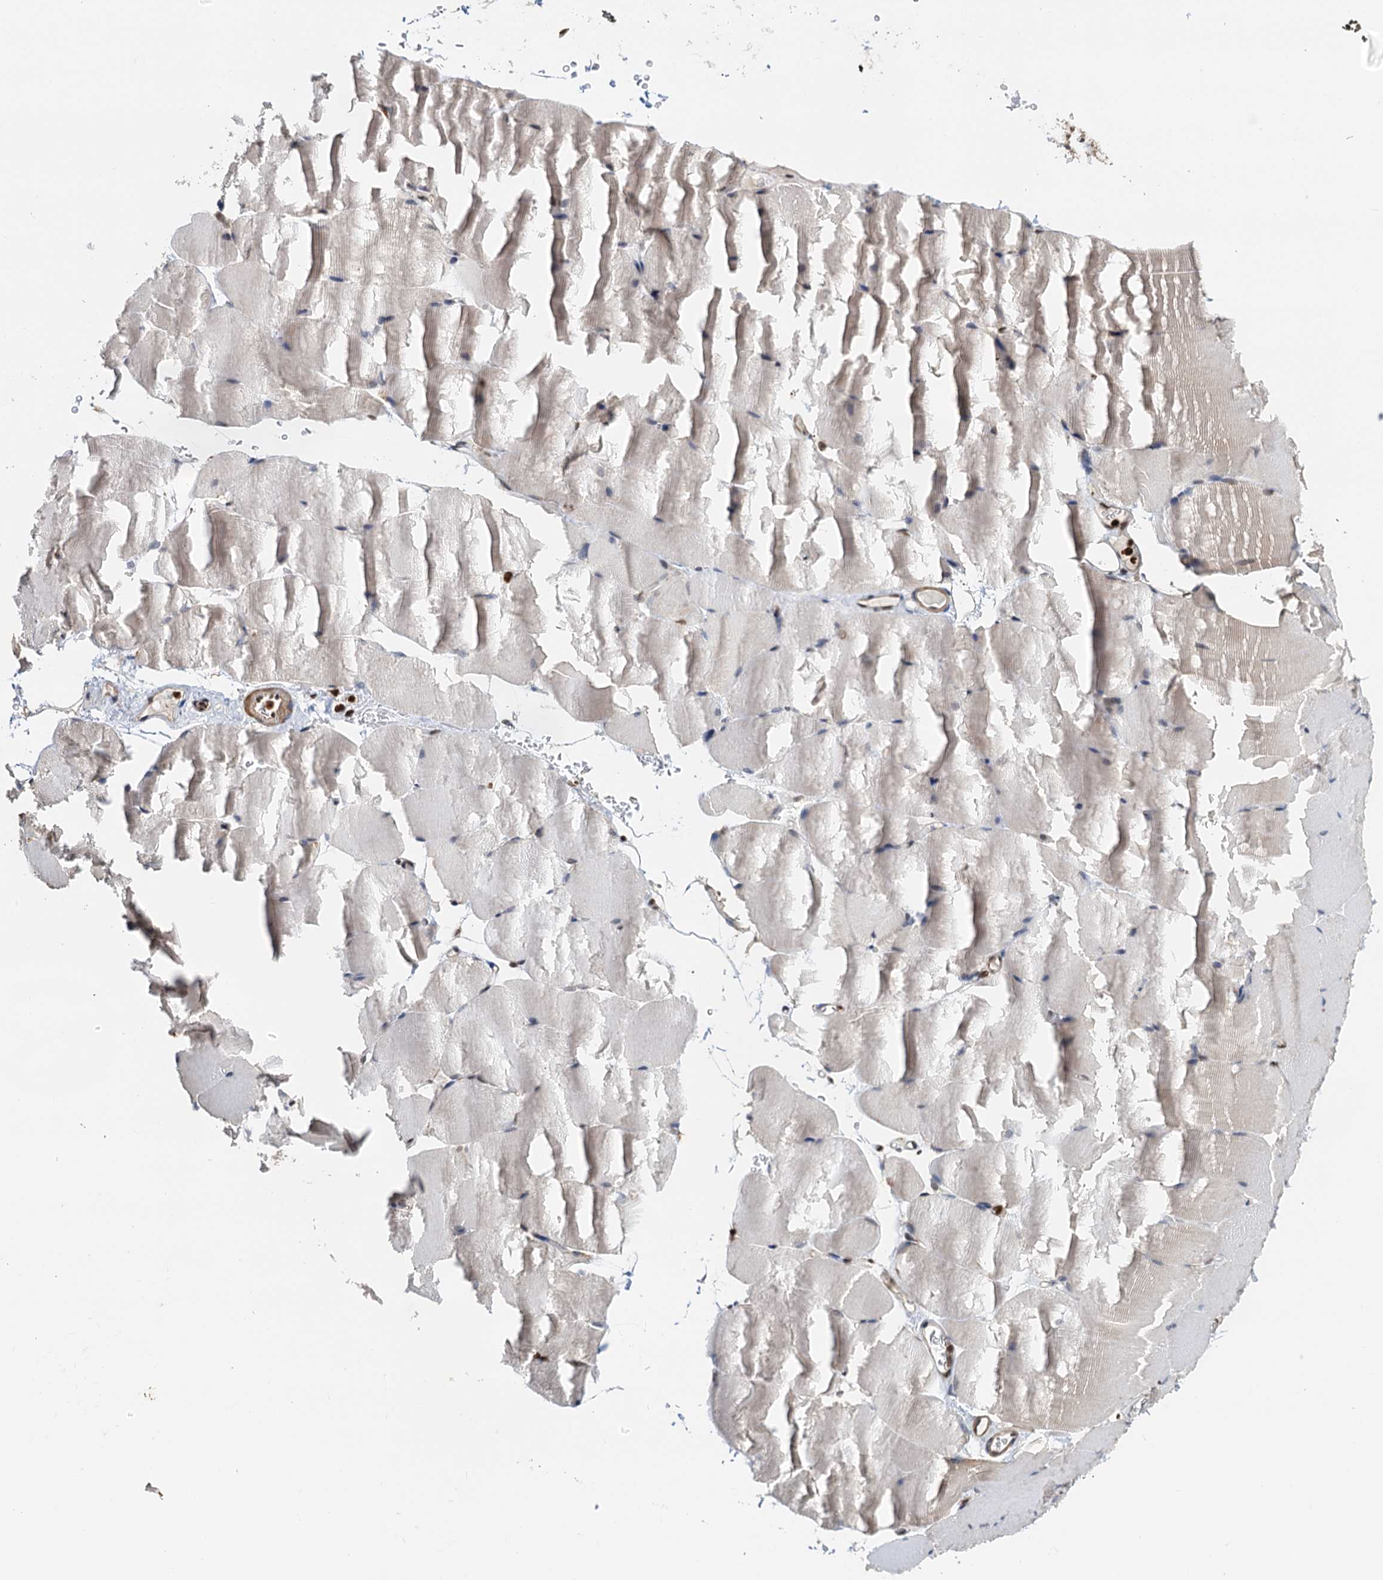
{"staining": {"intensity": "moderate", "quantity": "<25%", "location": "nuclear"}, "tissue": "skeletal muscle", "cell_type": "Myocytes", "image_type": "normal", "snomed": [{"axis": "morphology", "description": "Normal tissue, NOS"}, {"axis": "topography", "description": "Skeletal muscle"}, {"axis": "topography", "description": "Parathyroid gland"}], "caption": "Immunohistochemistry (IHC) of benign human skeletal muscle shows low levels of moderate nuclear staining in about <25% of myocytes.", "gene": "ZC3H13", "patient": {"sex": "female", "age": 37}}